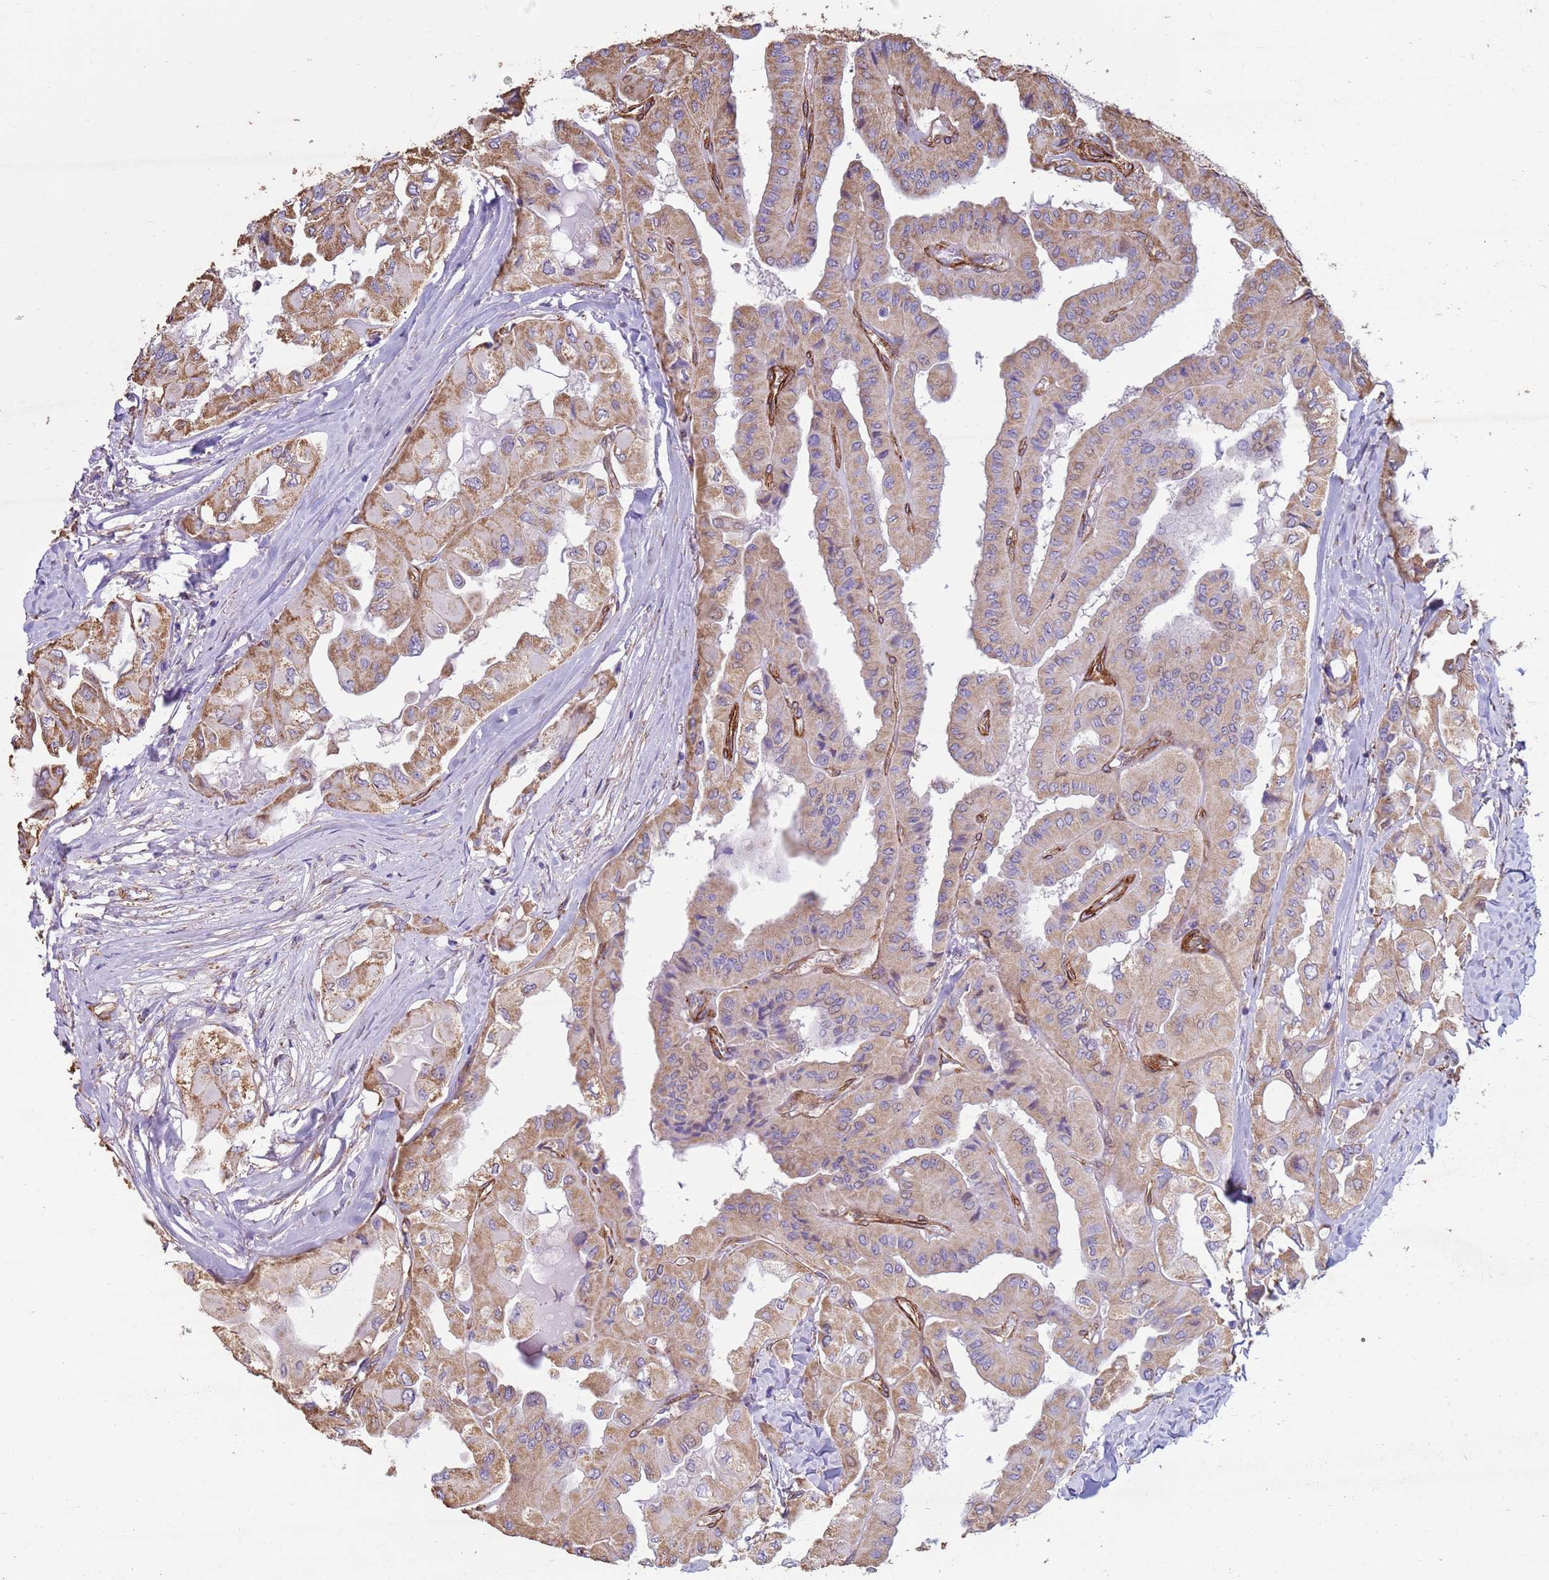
{"staining": {"intensity": "moderate", "quantity": ">75%", "location": "cytoplasmic/membranous"}, "tissue": "thyroid cancer", "cell_type": "Tumor cells", "image_type": "cancer", "snomed": [{"axis": "morphology", "description": "Normal tissue, NOS"}, {"axis": "morphology", "description": "Papillary adenocarcinoma, NOS"}, {"axis": "topography", "description": "Thyroid gland"}], "caption": "Thyroid cancer tissue reveals moderate cytoplasmic/membranous staining in approximately >75% of tumor cells", "gene": "GASK1A", "patient": {"sex": "female", "age": 59}}